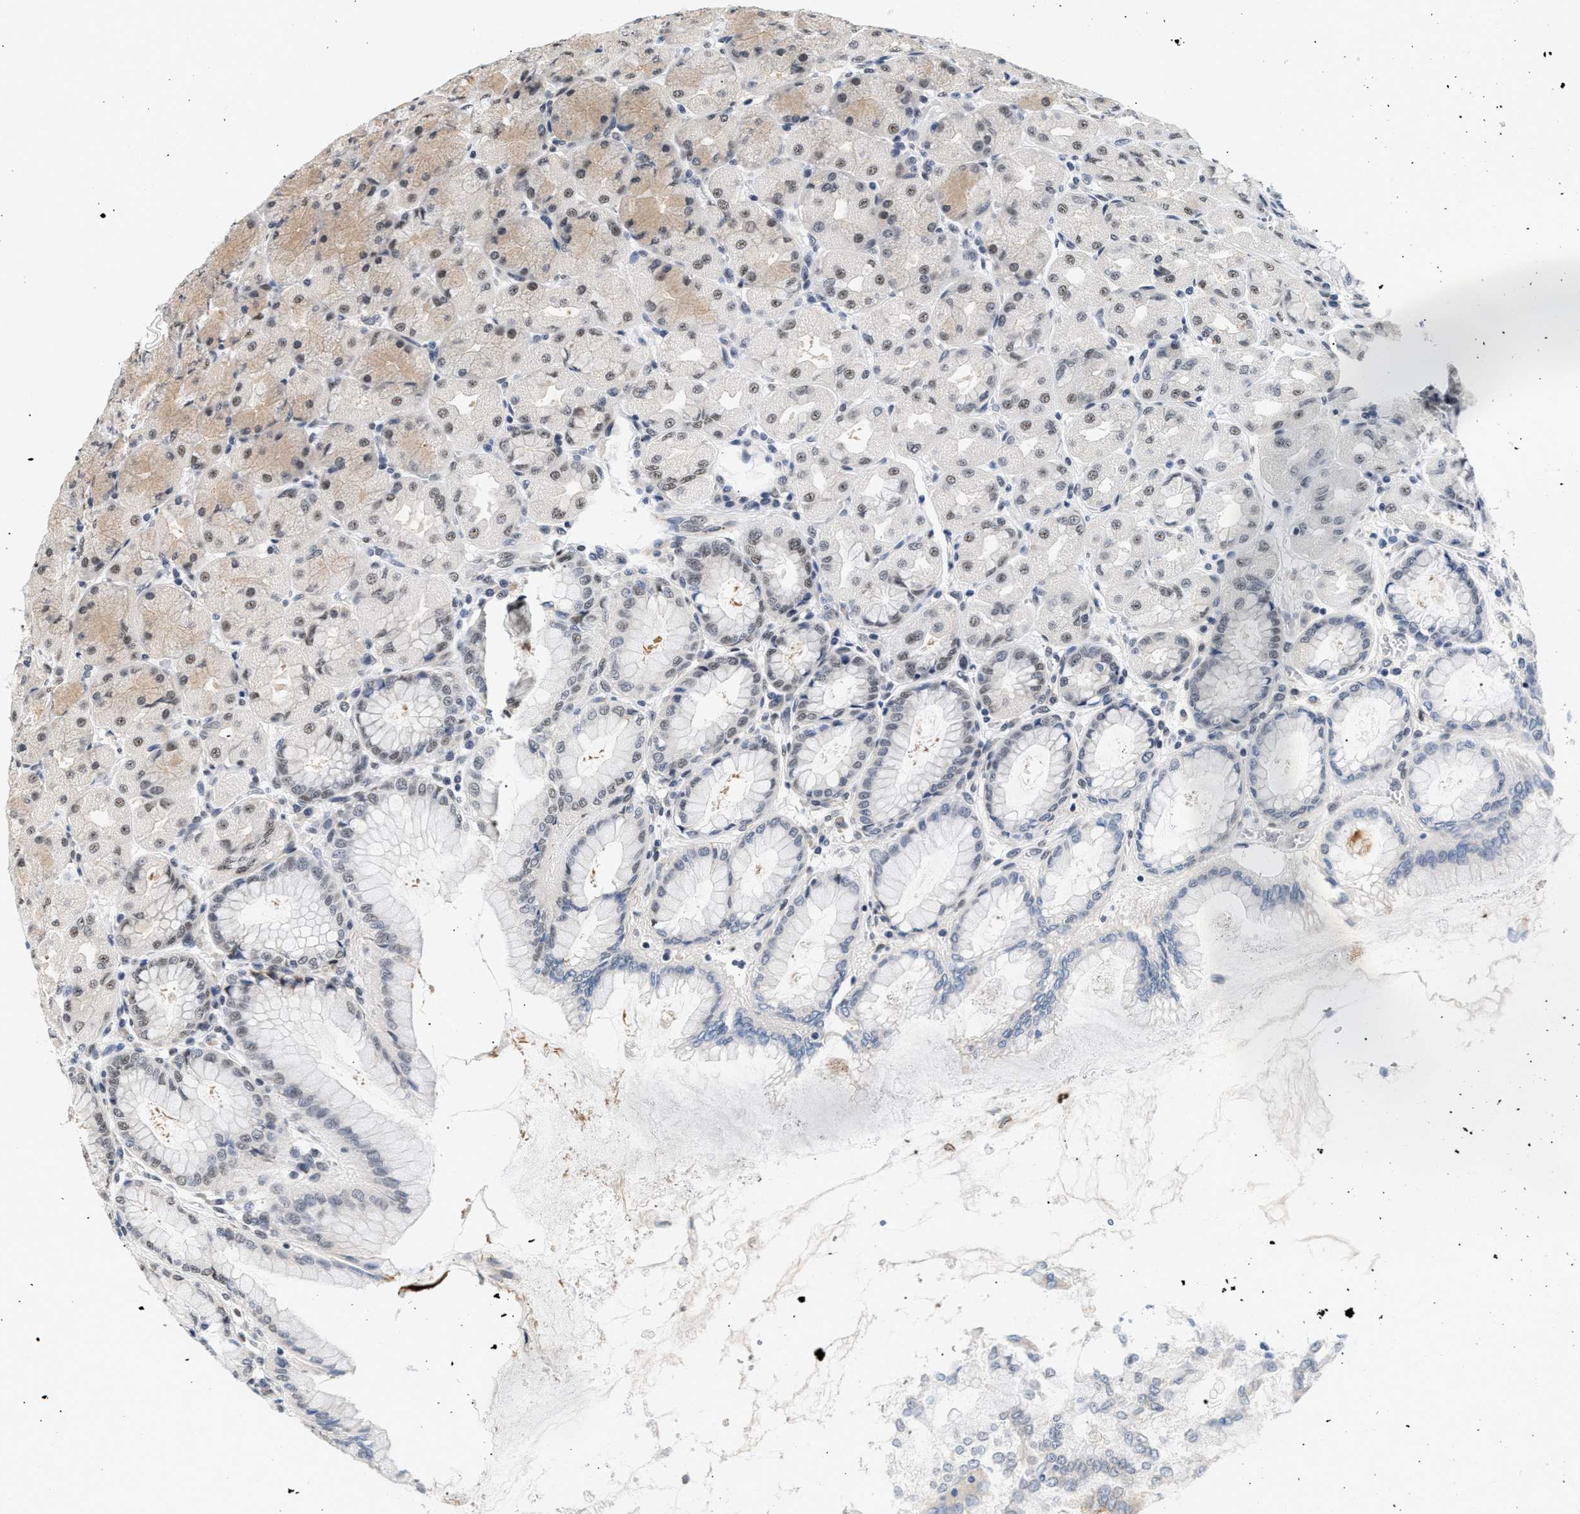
{"staining": {"intensity": "weak", "quantity": "25%-75%", "location": "cytoplasmic/membranous,nuclear"}, "tissue": "stomach", "cell_type": "Glandular cells", "image_type": "normal", "snomed": [{"axis": "morphology", "description": "Normal tissue, NOS"}, {"axis": "topography", "description": "Stomach, upper"}], "caption": "Immunohistochemical staining of unremarkable human stomach reveals weak cytoplasmic/membranous,nuclear protein positivity in about 25%-75% of glandular cells. (IHC, brightfield microscopy, high magnification).", "gene": "THOC1", "patient": {"sex": "female", "age": 56}}